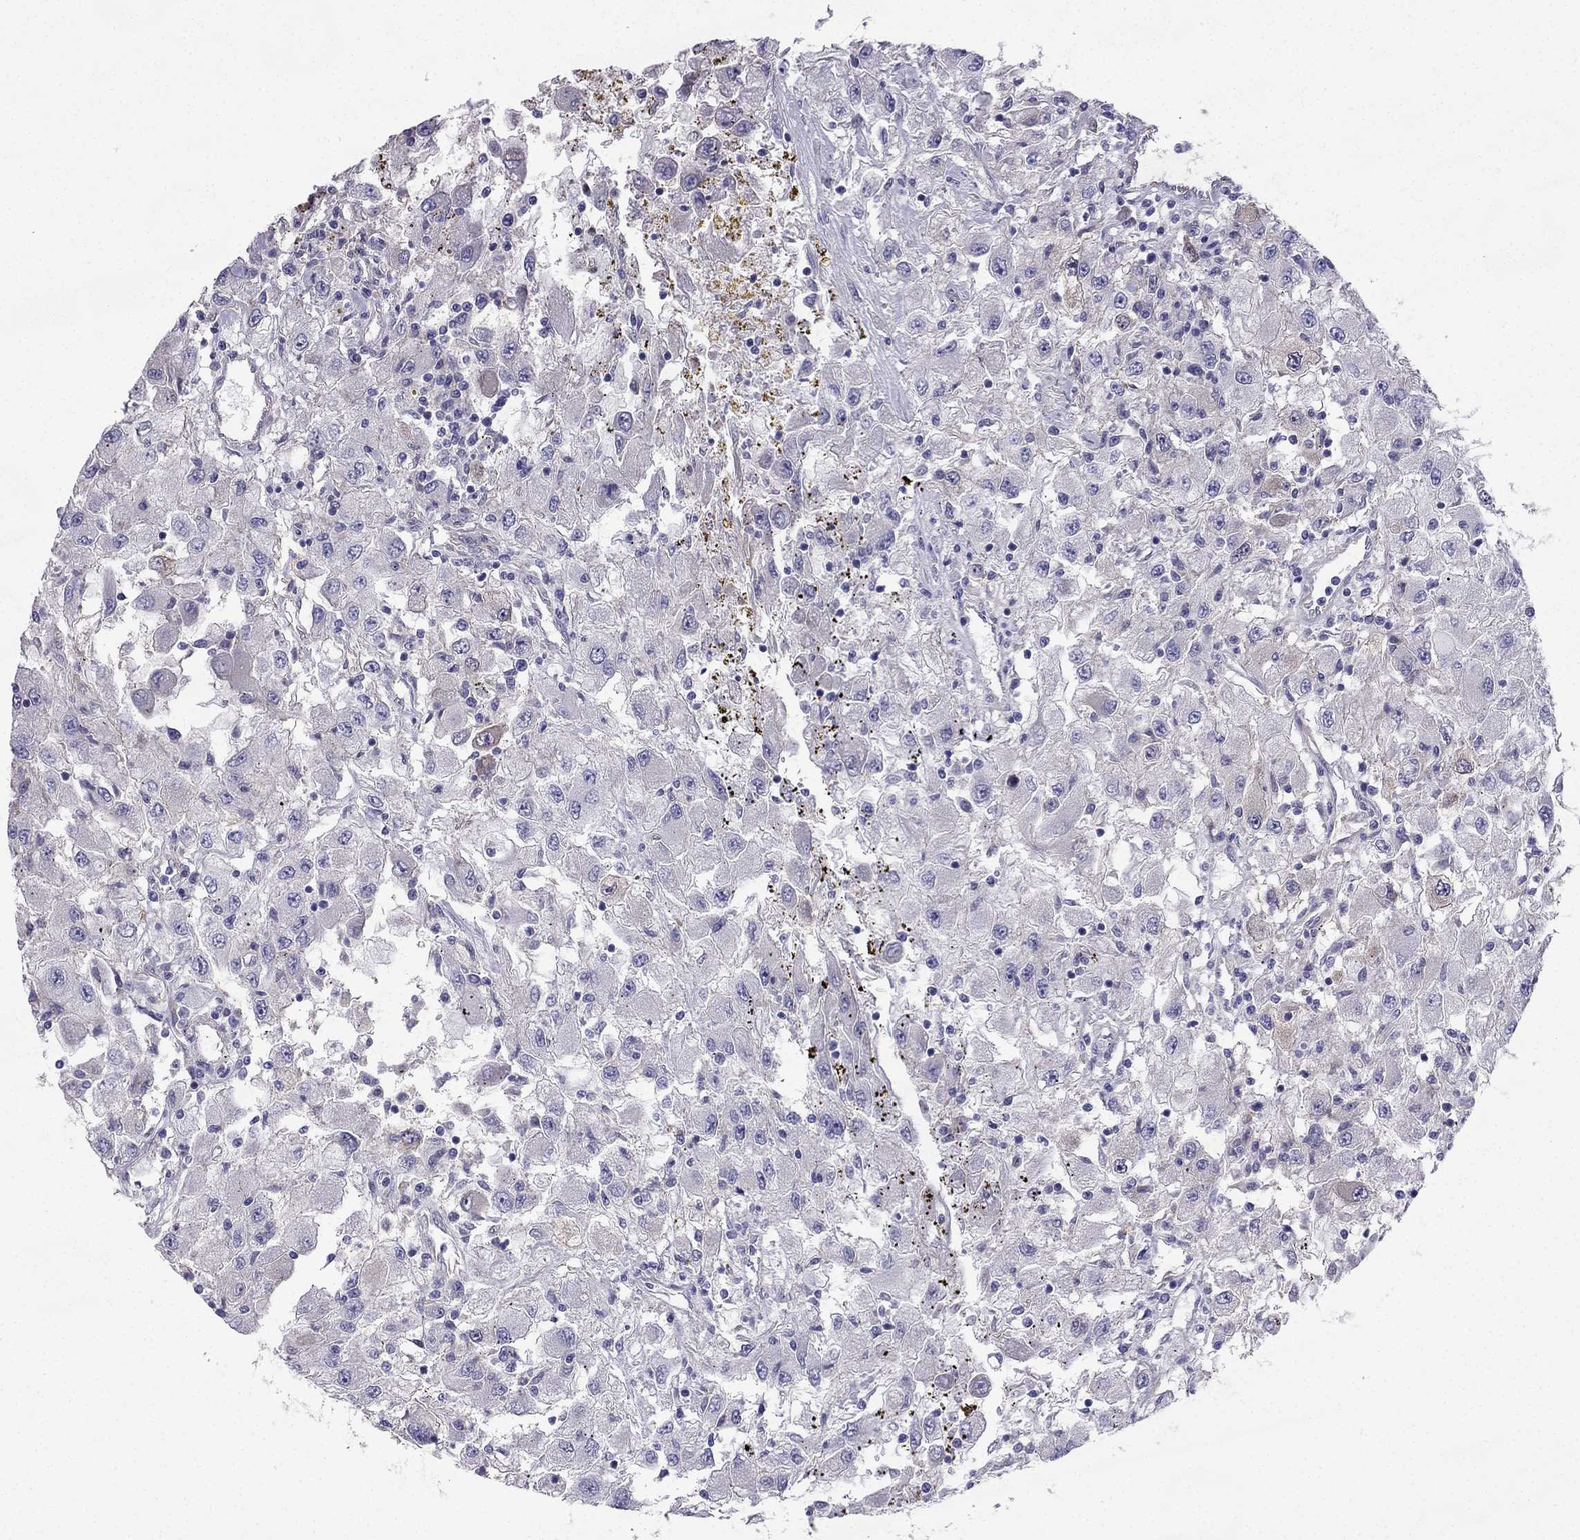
{"staining": {"intensity": "negative", "quantity": "none", "location": "none"}, "tissue": "renal cancer", "cell_type": "Tumor cells", "image_type": "cancer", "snomed": [{"axis": "morphology", "description": "Adenocarcinoma, NOS"}, {"axis": "topography", "description": "Kidney"}], "caption": "DAB immunohistochemical staining of human adenocarcinoma (renal) exhibits no significant staining in tumor cells.", "gene": "ENOX1", "patient": {"sex": "female", "age": 67}}